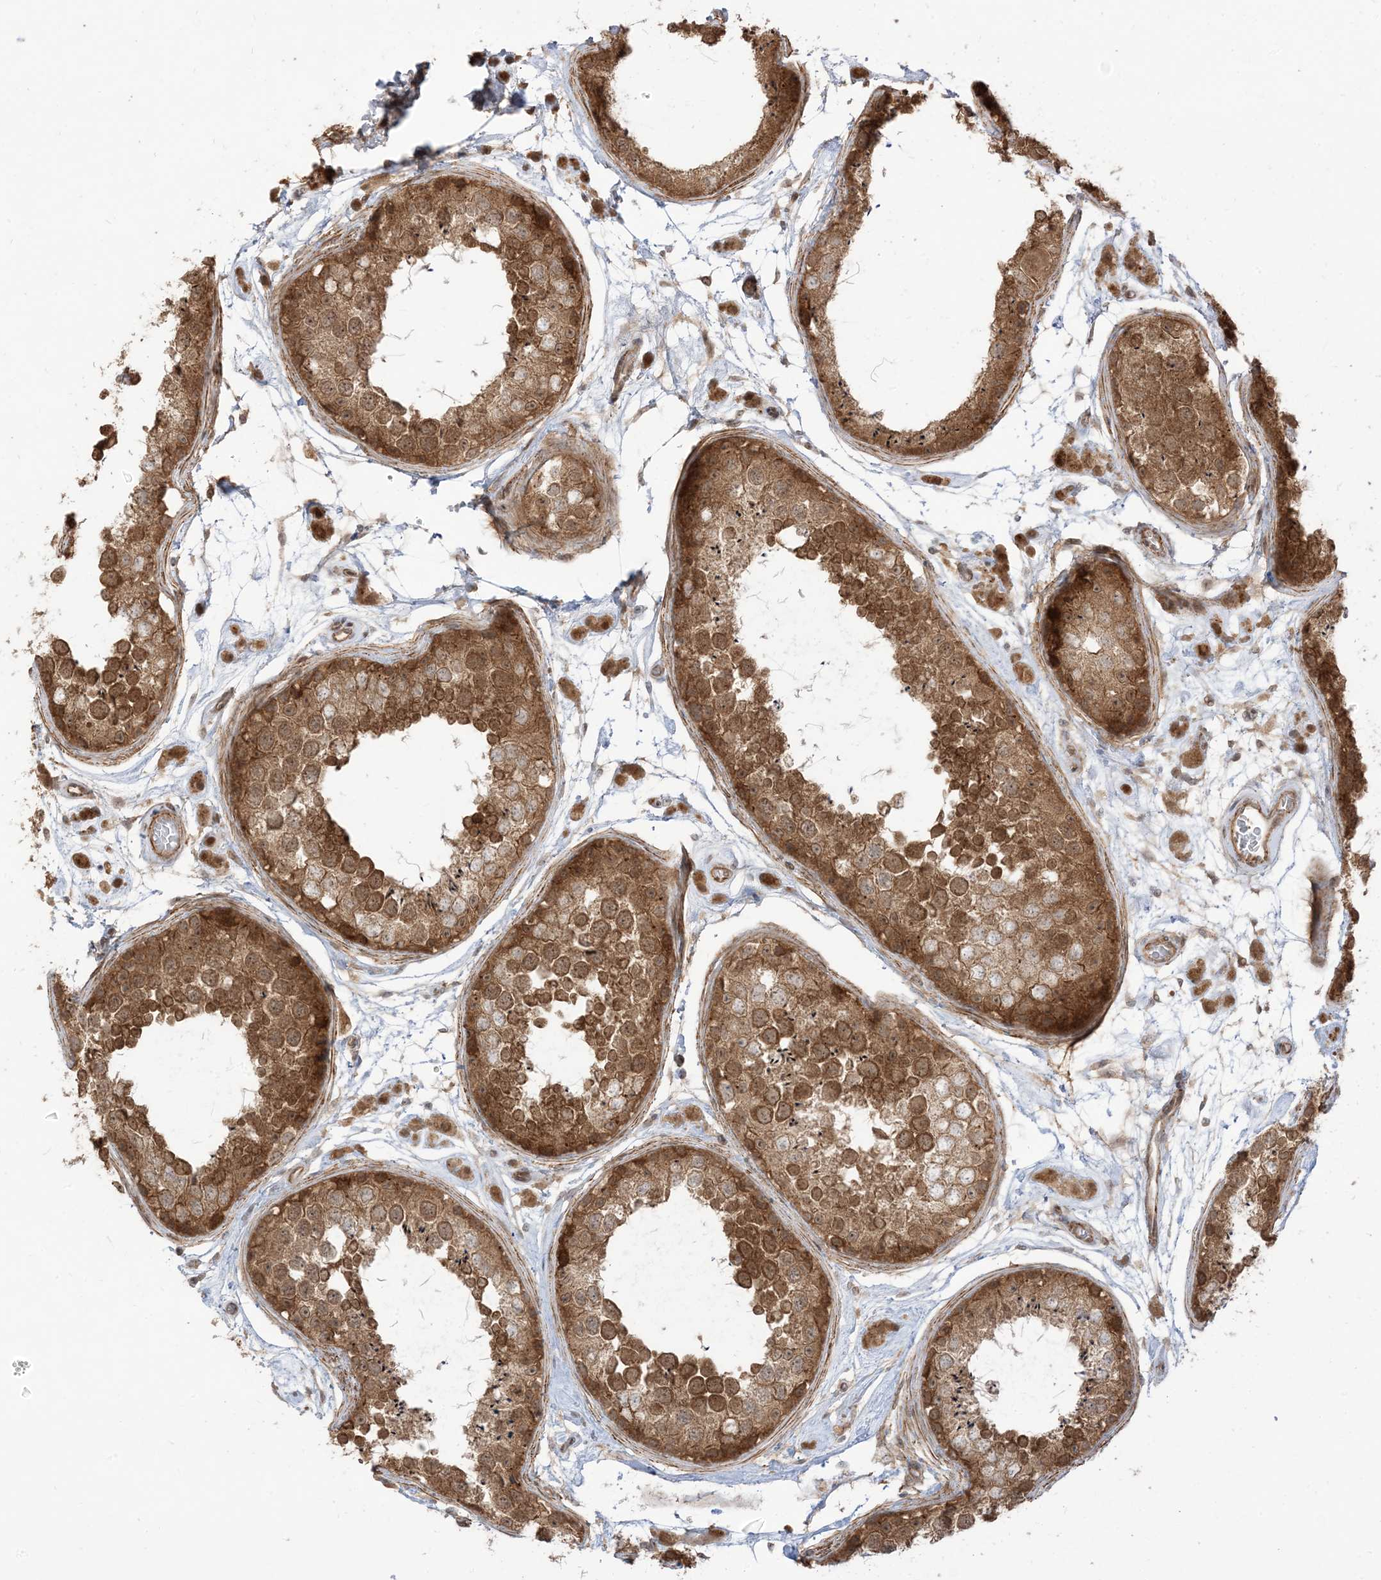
{"staining": {"intensity": "strong", "quantity": ">75%", "location": "cytoplasmic/membranous"}, "tissue": "testis", "cell_type": "Cells in seminiferous ducts", "image_type": "normal", "snomed": [{"axis": "morphology", "description": "Normal tissue, NOS"}, {"axis": "topography", "description": "Testis"}], "caption": "Testis stained for a protein demonstrates strong cytoplasmic/membranous positivity in cells in seminiferous ducts. Using DAB (3,3'-diaminobenzidine) (brown) and hematoxylin (blue) stains, captured at high magnification using brightfield microscopy.", "gene": "TBCC", "patient": {"sex": "male", "age": 25}}